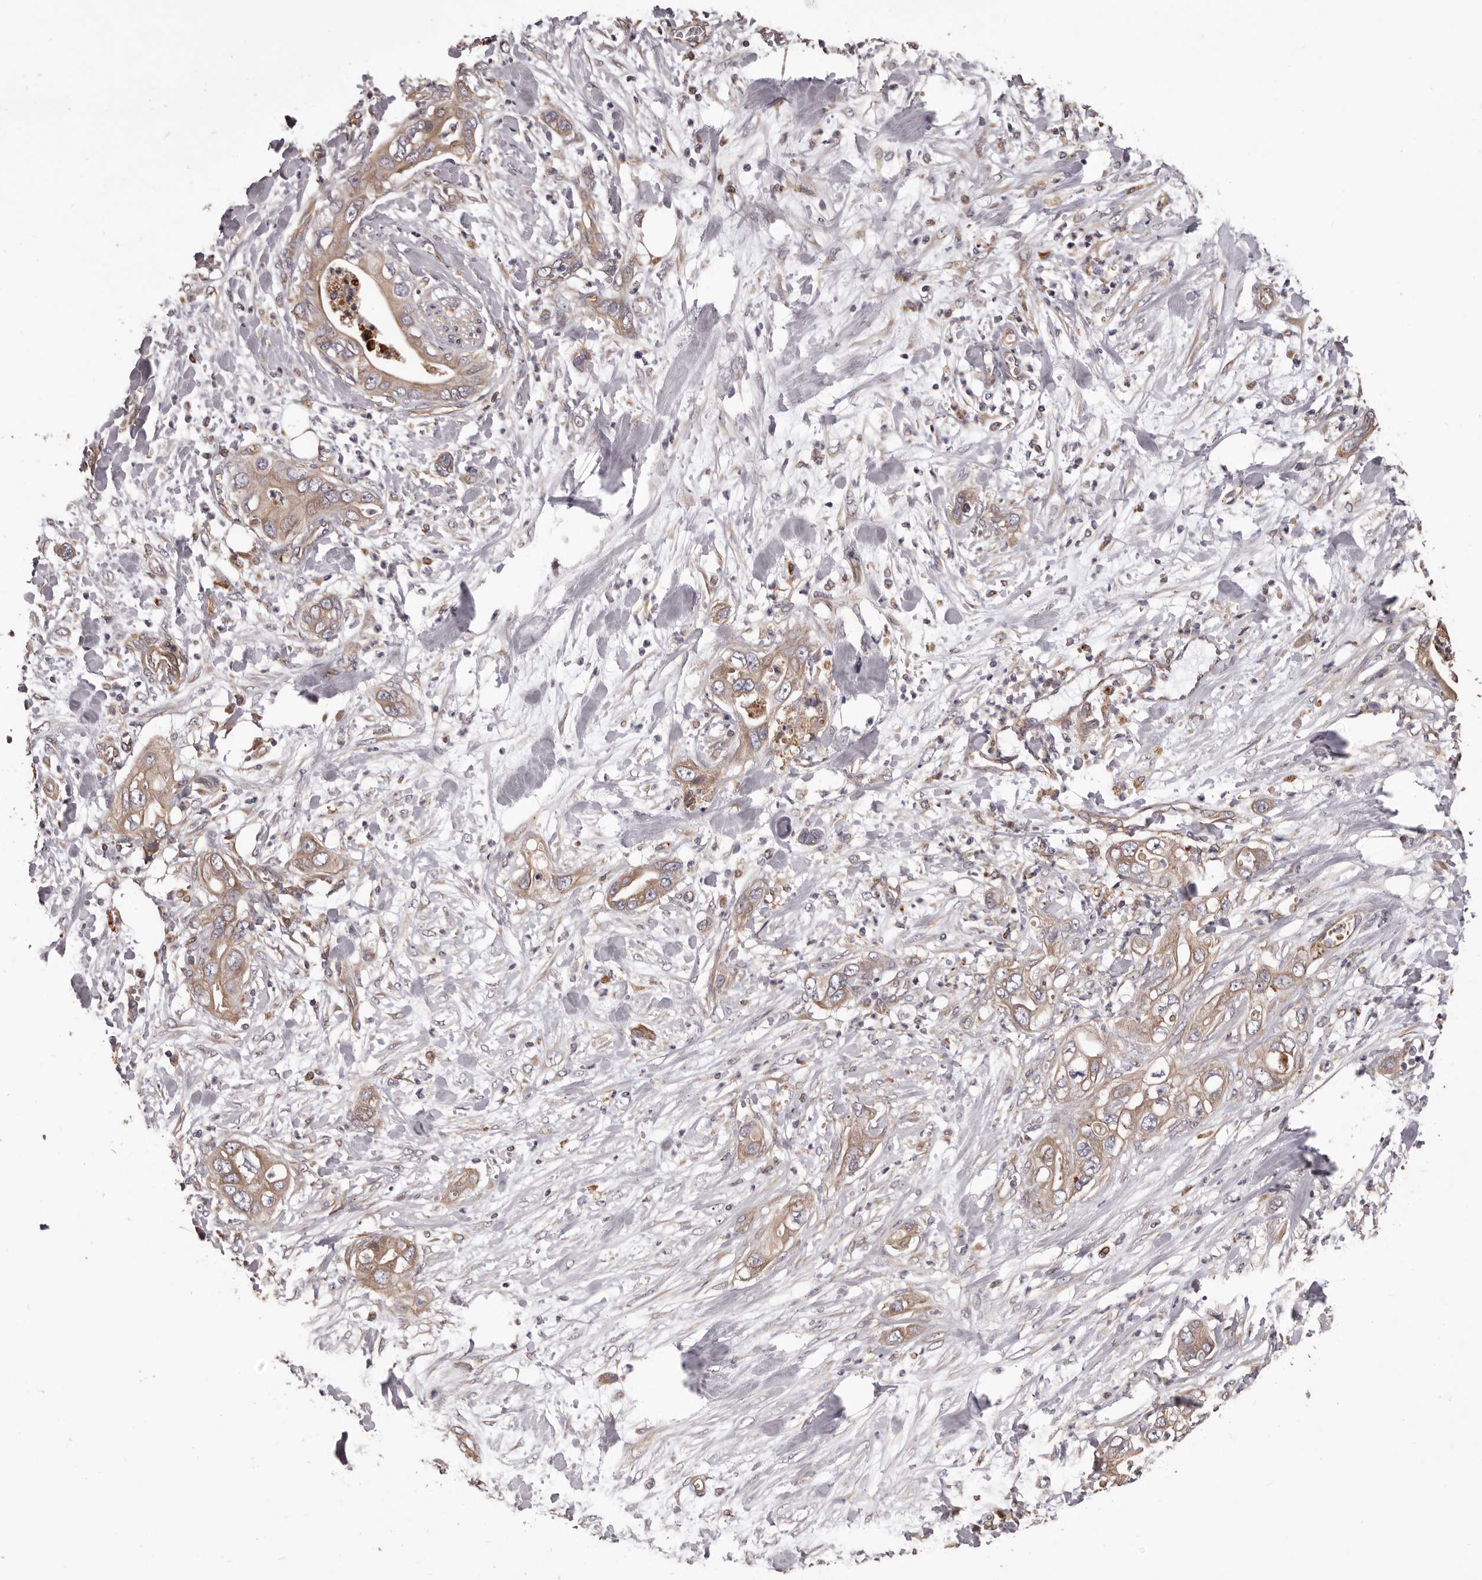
{"staining": {"intensity": "weak", "quantity": ">75%", "location": "cytoplasmic/membranous"}, "tissue": "pancreatic cancer", "cell_type": "Tumor cells", "image_type": "cancer", "snomed": [{"axis": "morphology", "description": "Adenocarcinoma, NOS"}, {"axis": "topography", "description": "Pancreas"}], "caption": "Human pancreatic cancer stained with a protein marker exhibits weak staining in tumor cells.", "gene": "CEP104", "patient": {"sex": "female", "age": 78}}